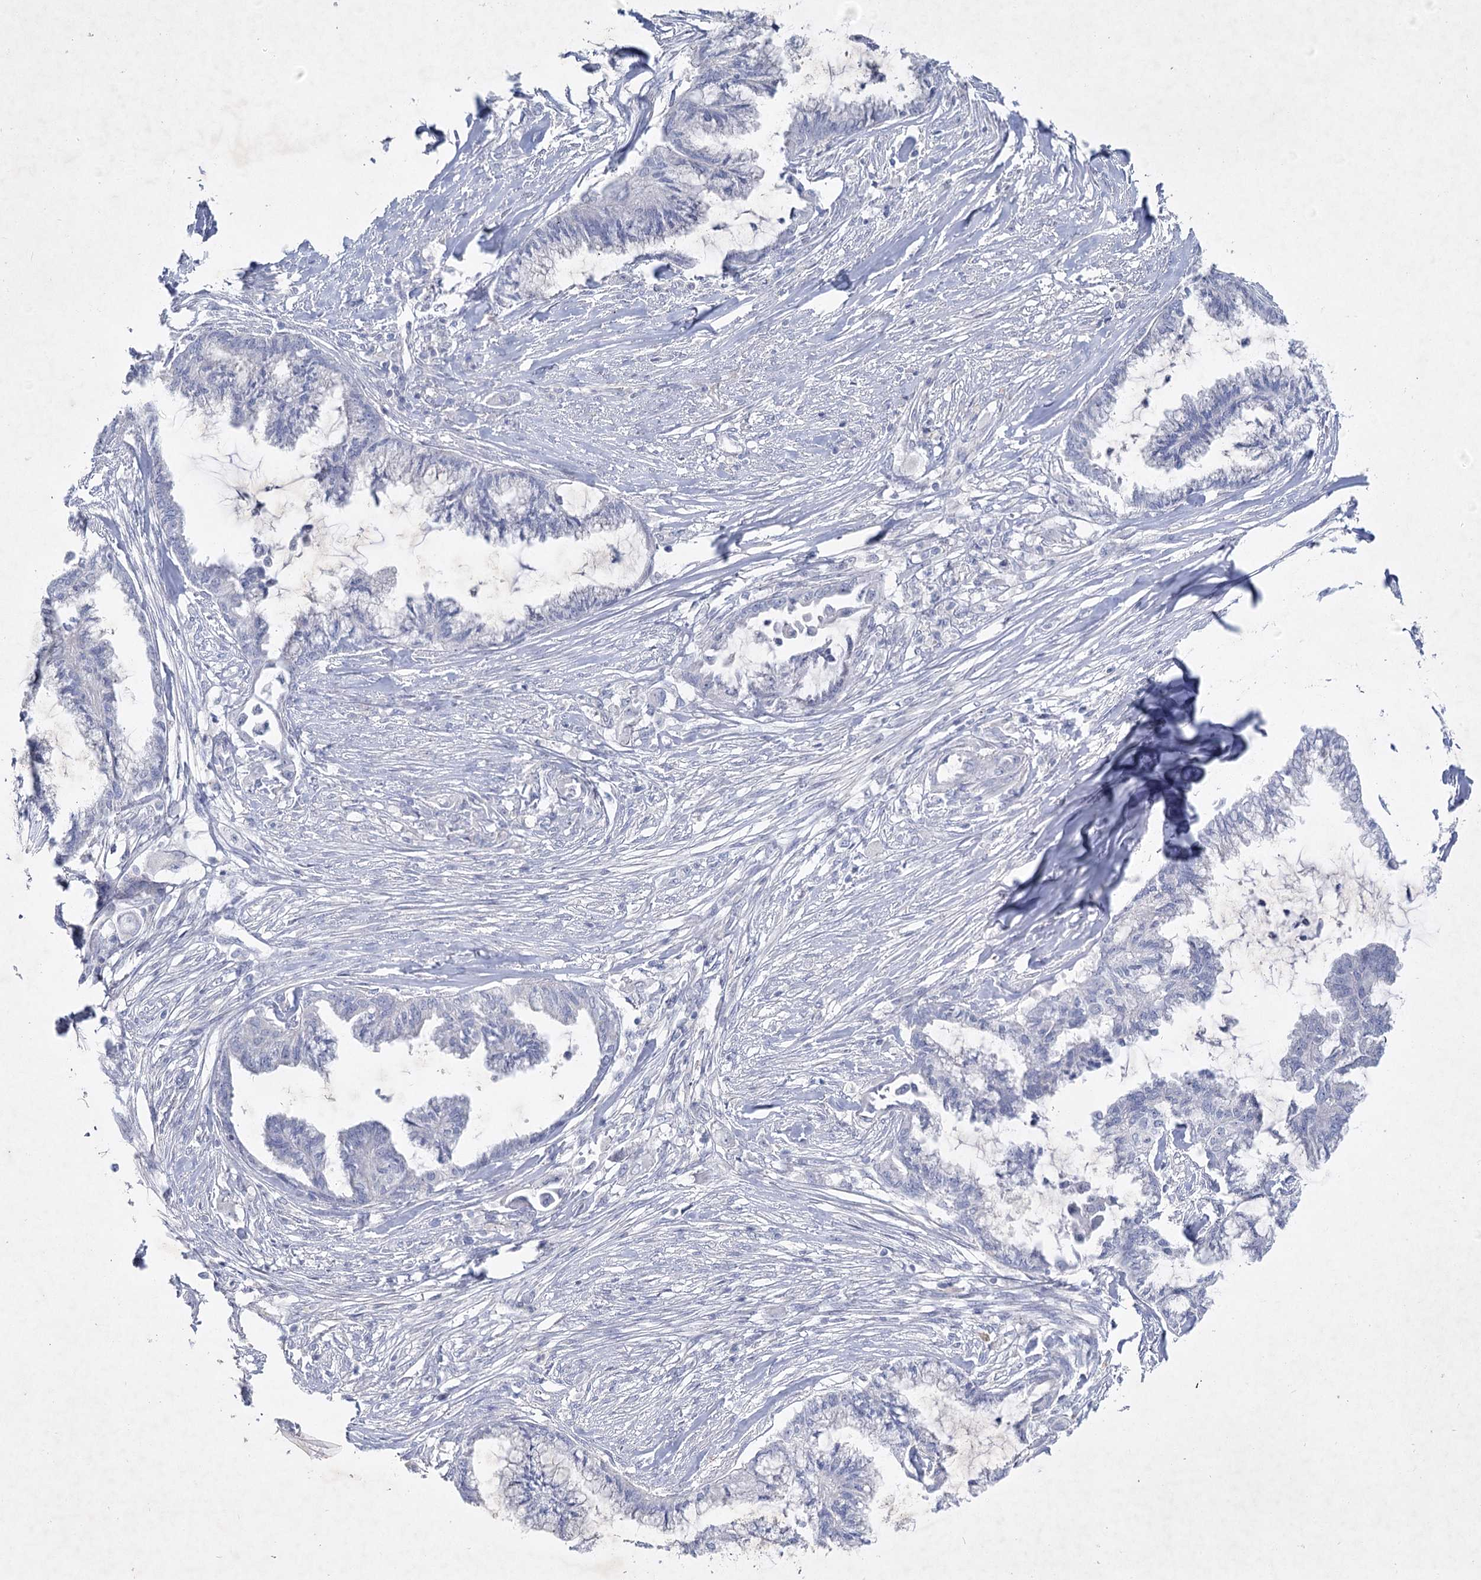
{"staining": {"intensity": "negative", "quantity": "none", "location": "none"}, "tissue": "endometrial cancer", "cell_type": "Tumor cells", "image_type": "cancer", "snomed": [{"axis": "morphology", "description": "Adenocarcinoma, NOS"}, {"axis": "topography", "description": "Endometrium"}], "caption": "This is an immunohistochemistry photomicrograph of human adenocarcinoma (endometrial). There is no expression in tumor cells.", "gene": "MAP3K13", "patient": {"sex": "female", "age": 86}}